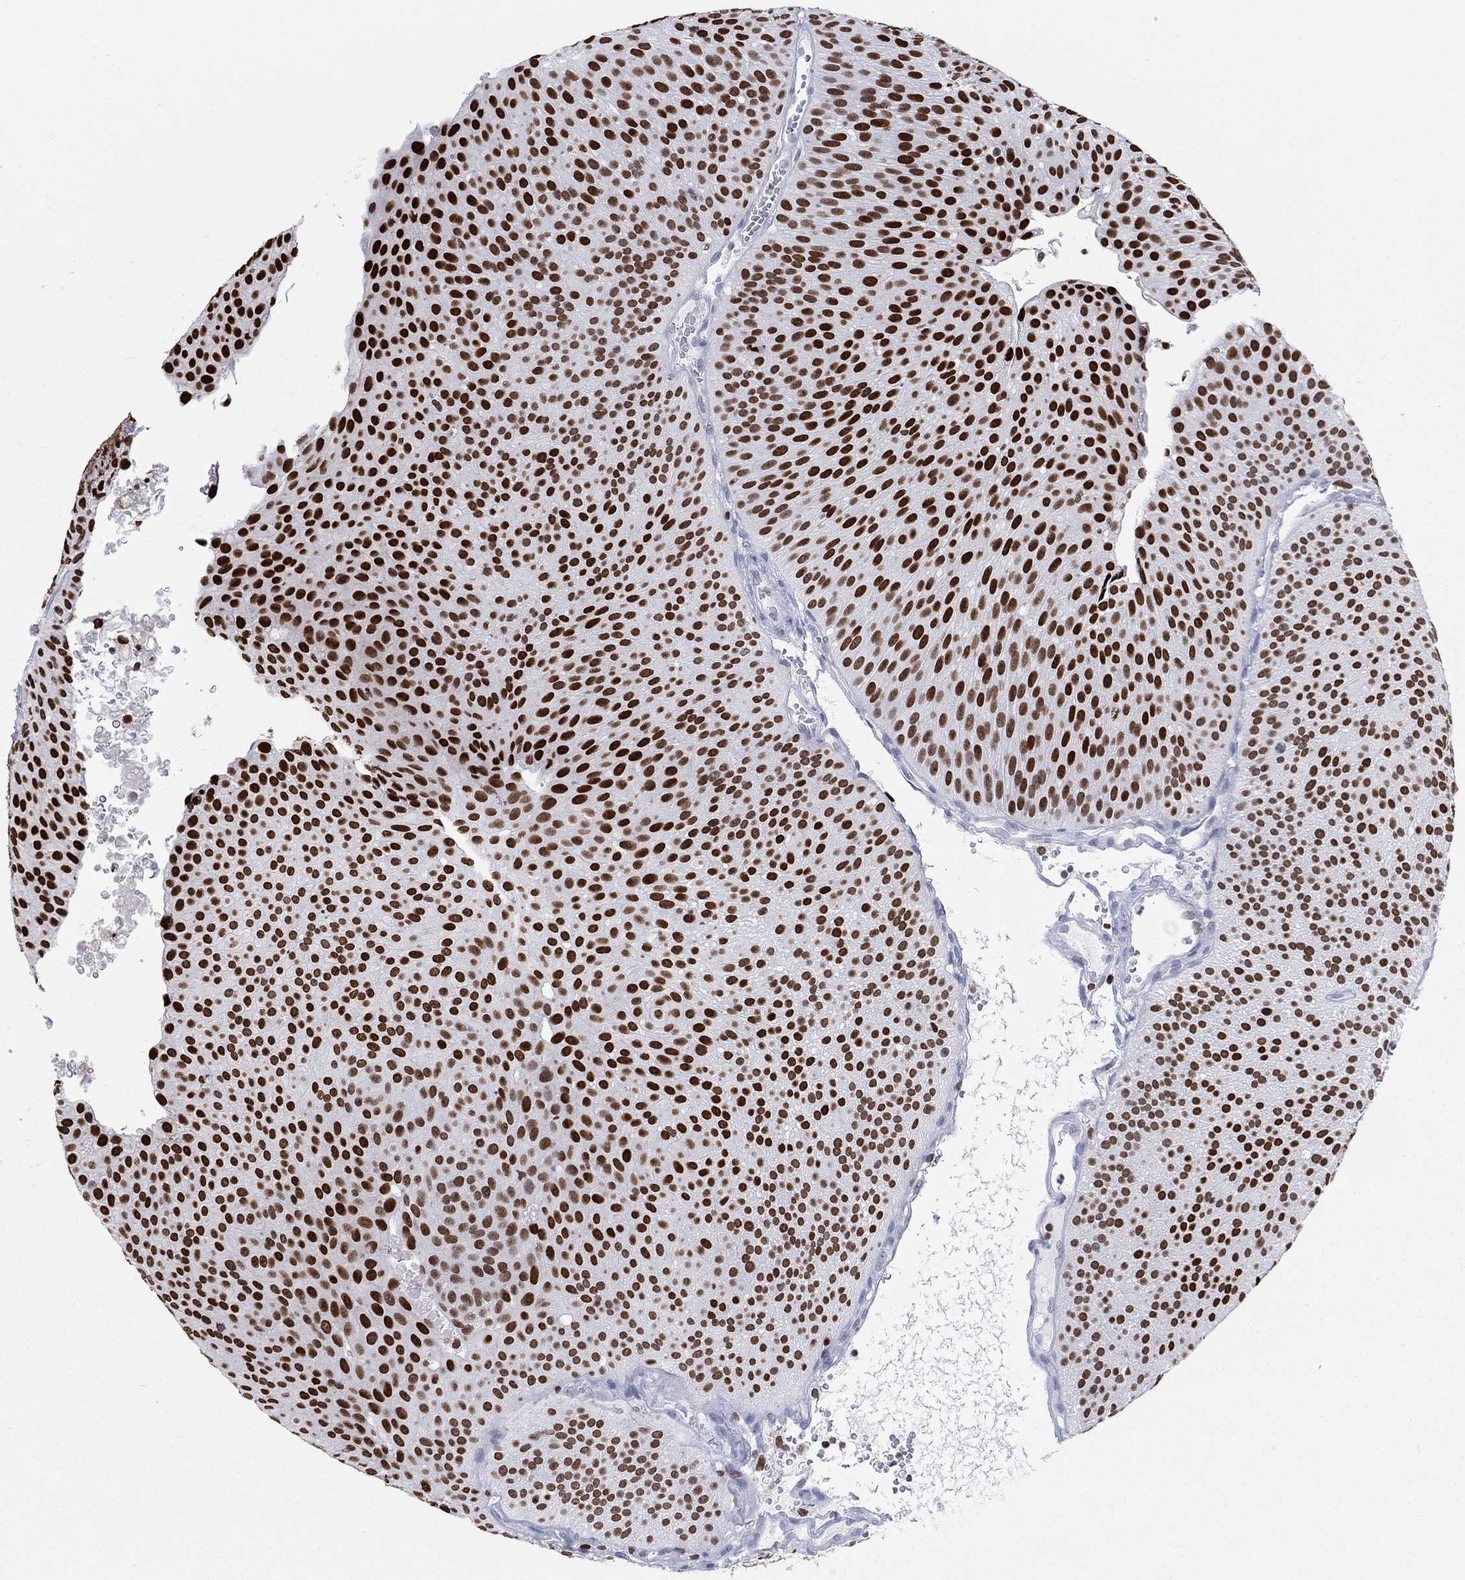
{"staining": {"intensity": "strong", "quantity": ">75%", "location": "nuclear"}, "tissue": "urothelial cancer", "cell_type": "Tumor cells", "image_type": "cancer", "snomed": [{"axis": "morphology", "description": "Urothelial carcinoma, Low grade"}, {"axis": "topography", "description": "Urinary bladder"}], "caption": "Human low-grade urothelial carcinoma stained with a brown dye shows strong nuclear positive staining in approximately >75% of tumor cells.", "gene": "HMGA1", "patient": {"sex": "male", "age": 65}}